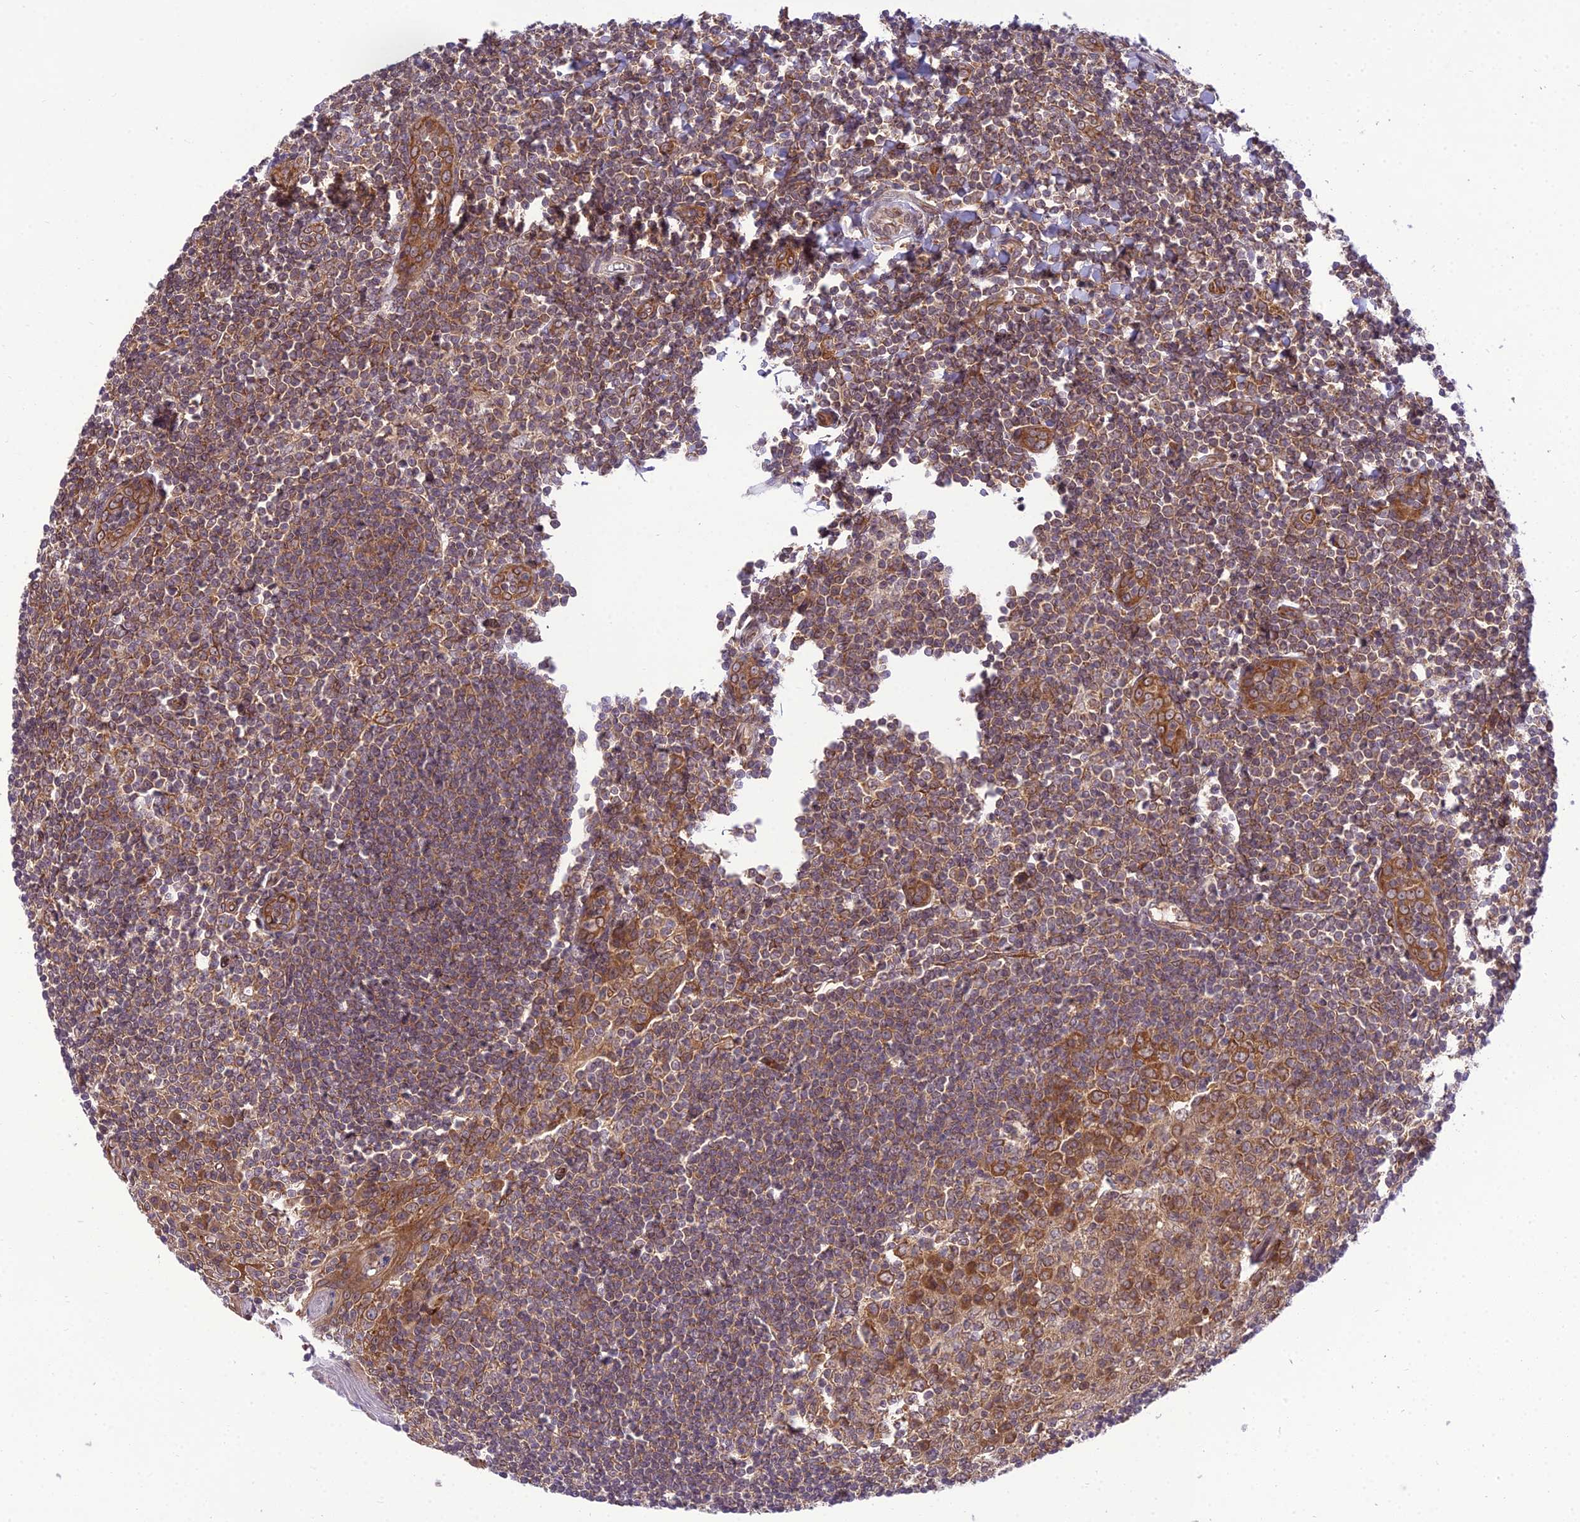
{"staining": {"intensity": "moderate", "quantity": ">75%", "location": "cytoplasmic/membranous"}, "tissue": "tonsil", "cell_type": "Germinal center cells", "image_type": "normal", "snomed": [{"axis": "morphology", "description": "Normal tissue, NOS"}, {"axis": "topography", "description": "Tonsil"}], "caption": "DAB (3,3'-diaminobenzidine) immunohistochemical staining of unremarkable tonsil reveals moderate cytoplasmic/membranous protein positivity in about >75% of germinal center cells.", "gene": "DHCR7", "patient": {"sex": "male", "age": 27}}